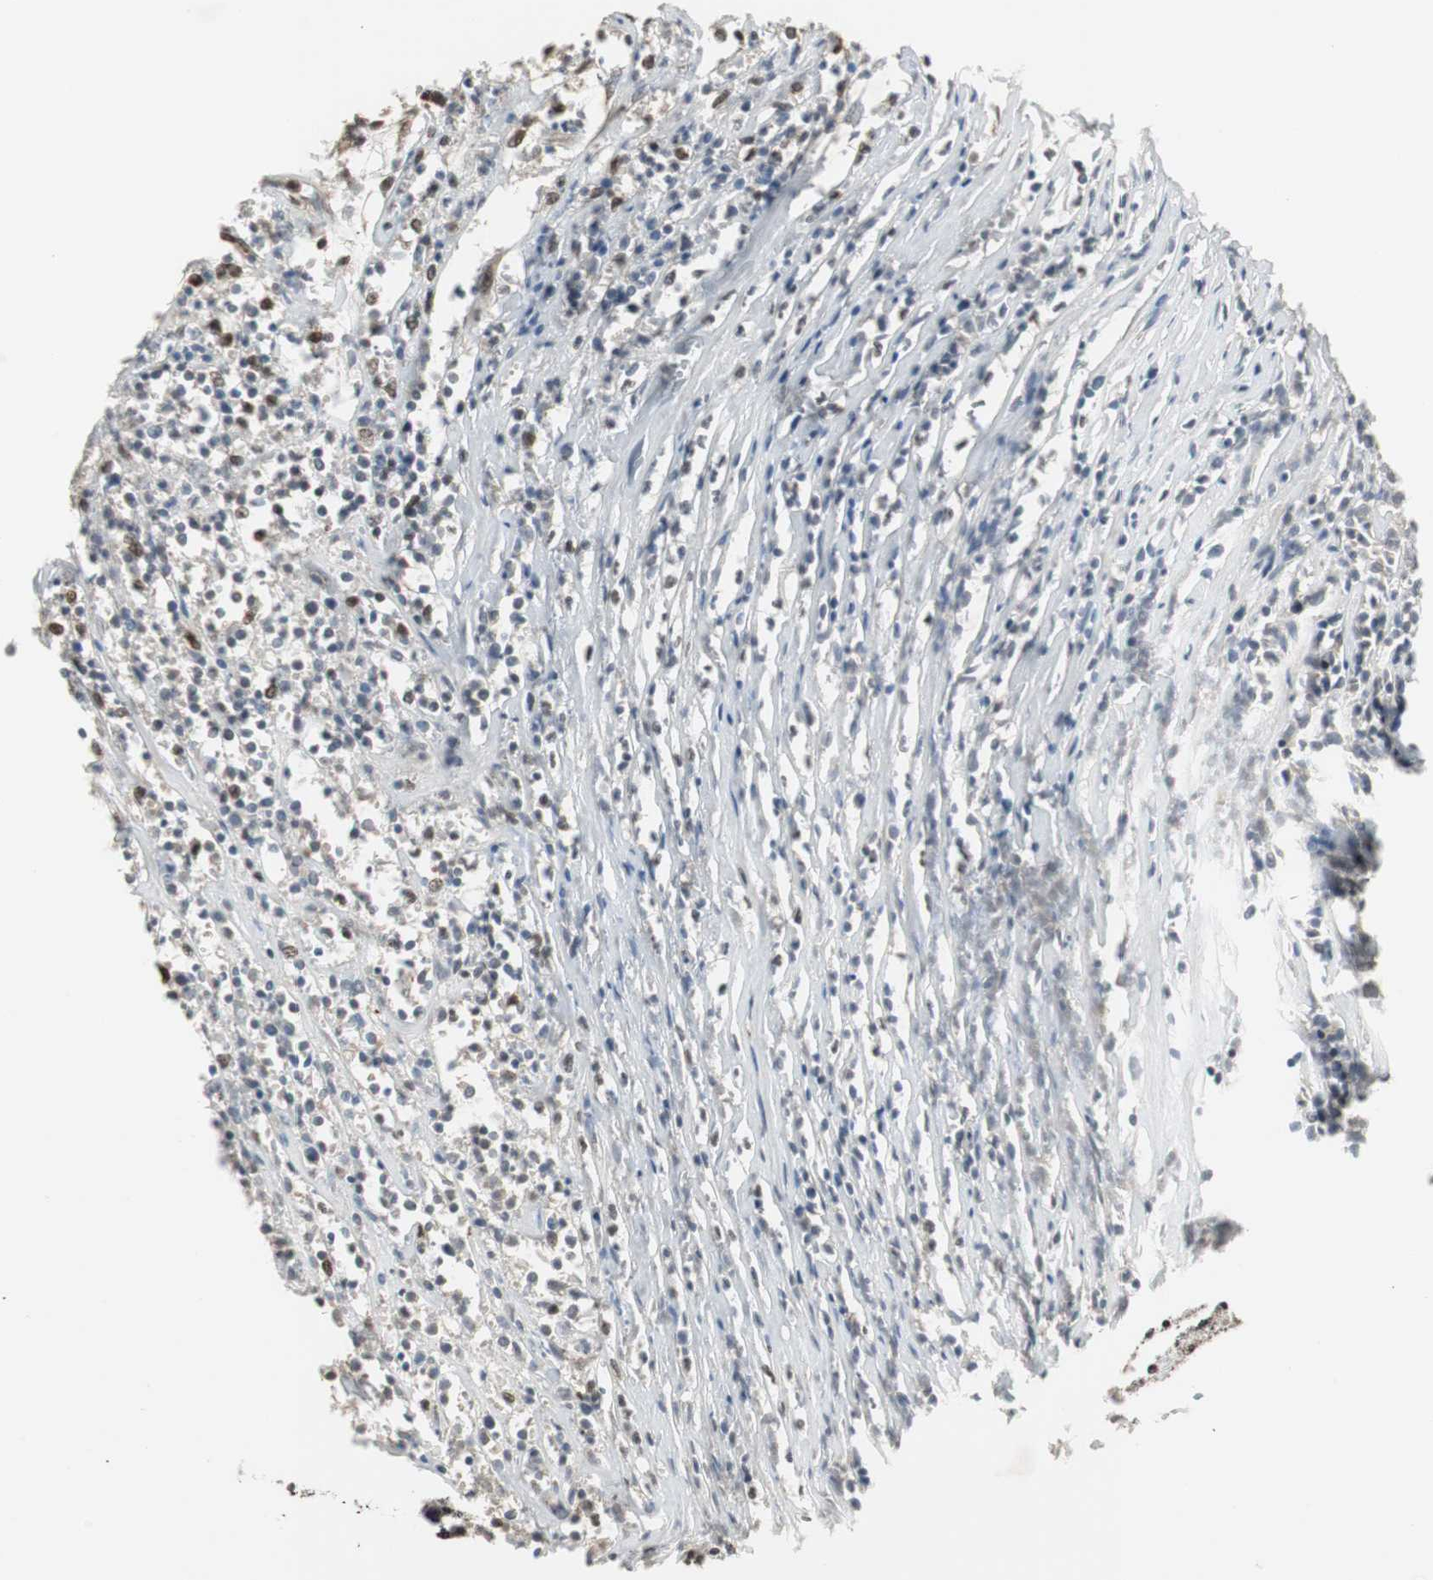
{"staining": {"intensity": "strong", "quantity": ">75%", "location": "nuclear"}, "tissue": "lymphoma", "cell_type": "Tumor cells", "image_type": "cancer", "snomed": [{"axis": "morphology", "description": "Malignant lymphoma, non-Hodgkin's type, High grade"}, {"axis": "topography", "description": "Lymph node"}], "caption": "Lymphoma stained with a brown dye exhibits strong nuclear positive expression in about >75% of tumor cells.", "gene": "MPG", "patient": {"sex": "female", "age": 73}}